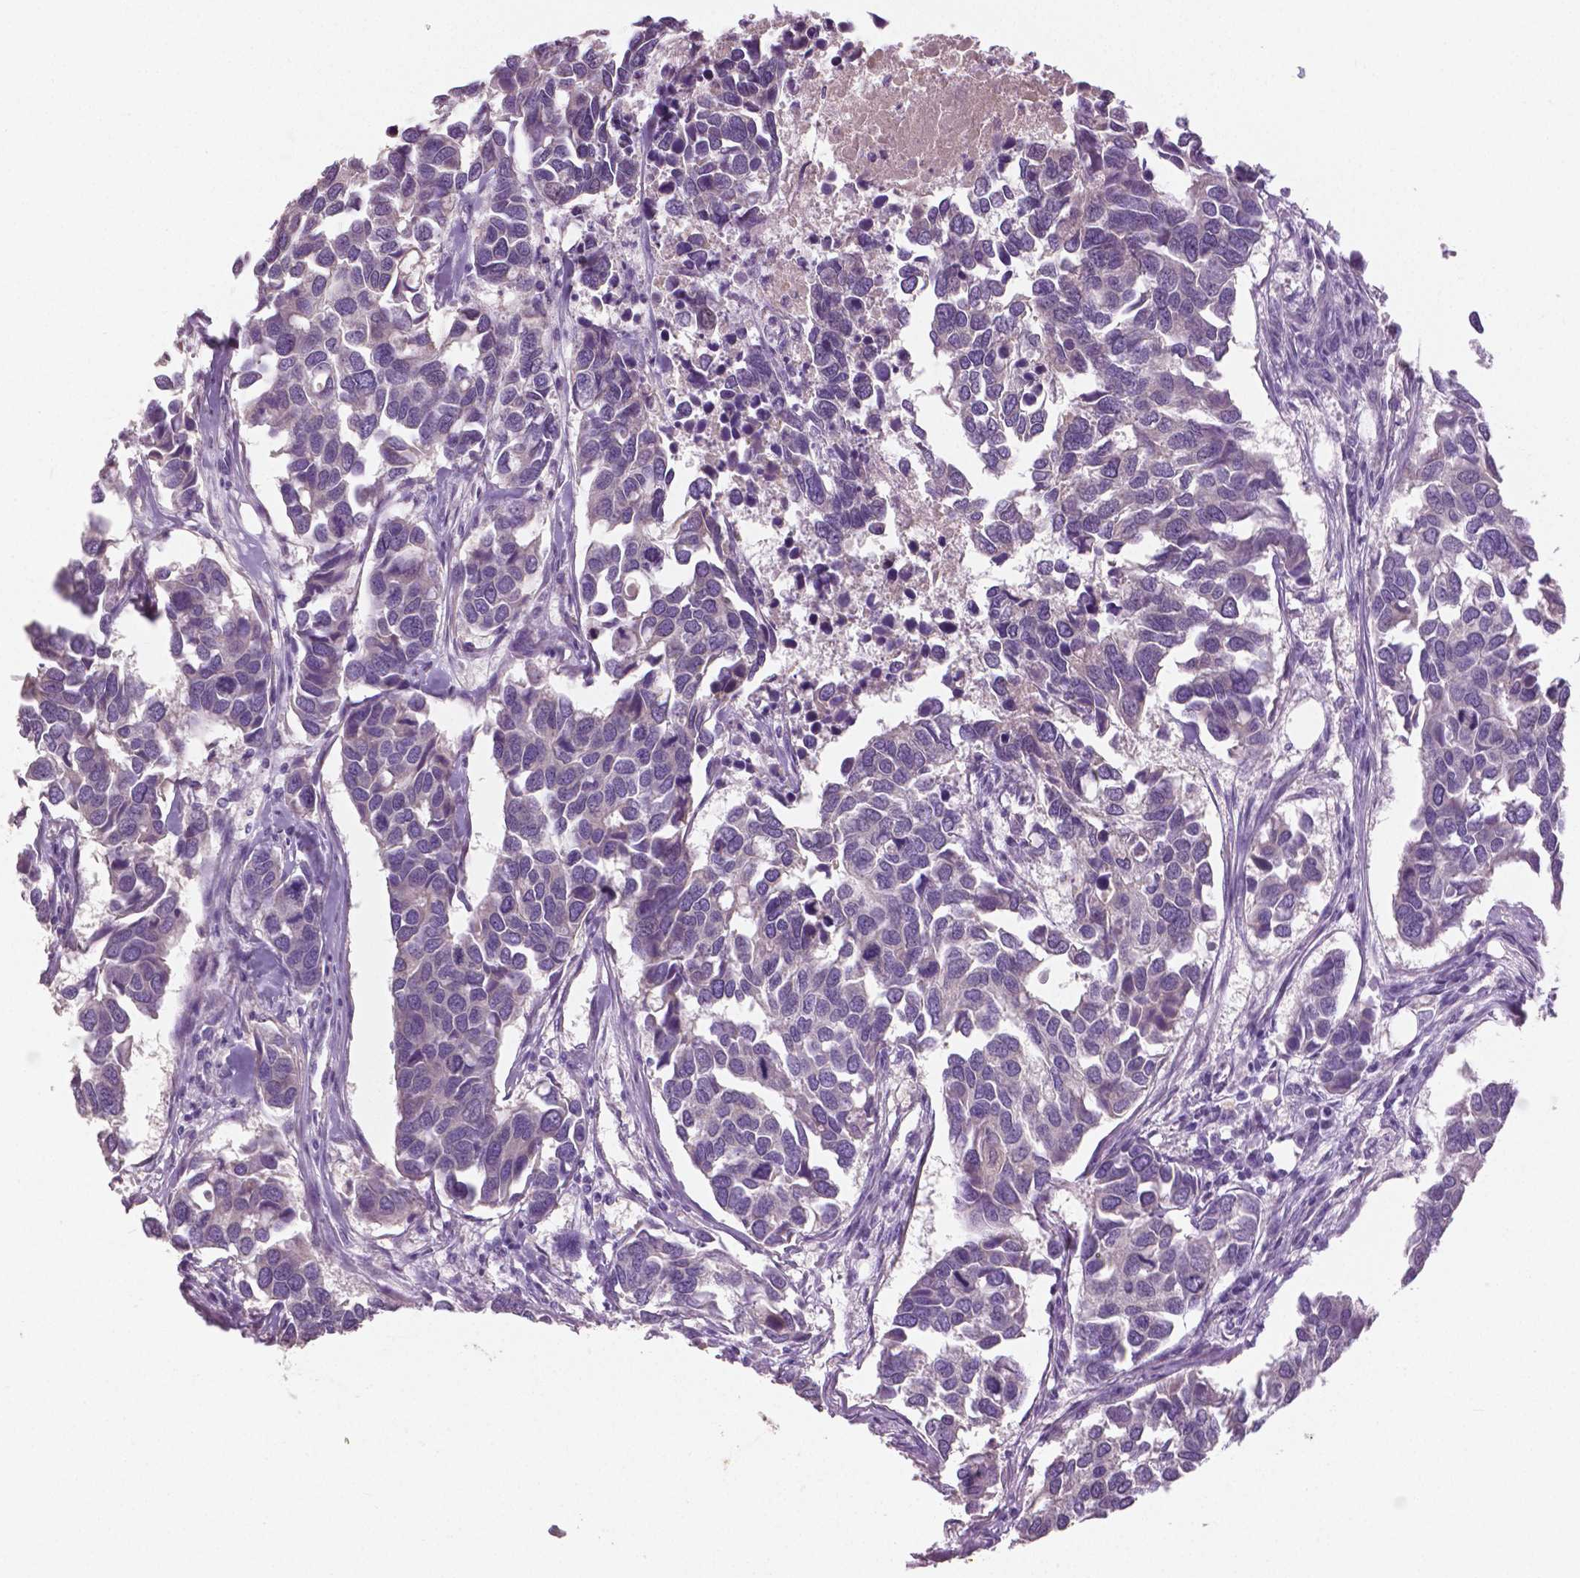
{"staining": {"intensity": "negative", "quantity": "none", "location": "none"}, "tissue": "breast cancer", "cell_type": "Tumor cells", "image_type": "cancer", "snomed": [{"axis": "morphology", "description": "Duct carcinoma"}, {"axis": "topography", "description": "Breast"}], "caption": "Immunohistochemical staining of human breast cancer shows no significant expression in tumor cells.", "gene": "DNAH12", "patient": {"sex": "female", "age": 83}}